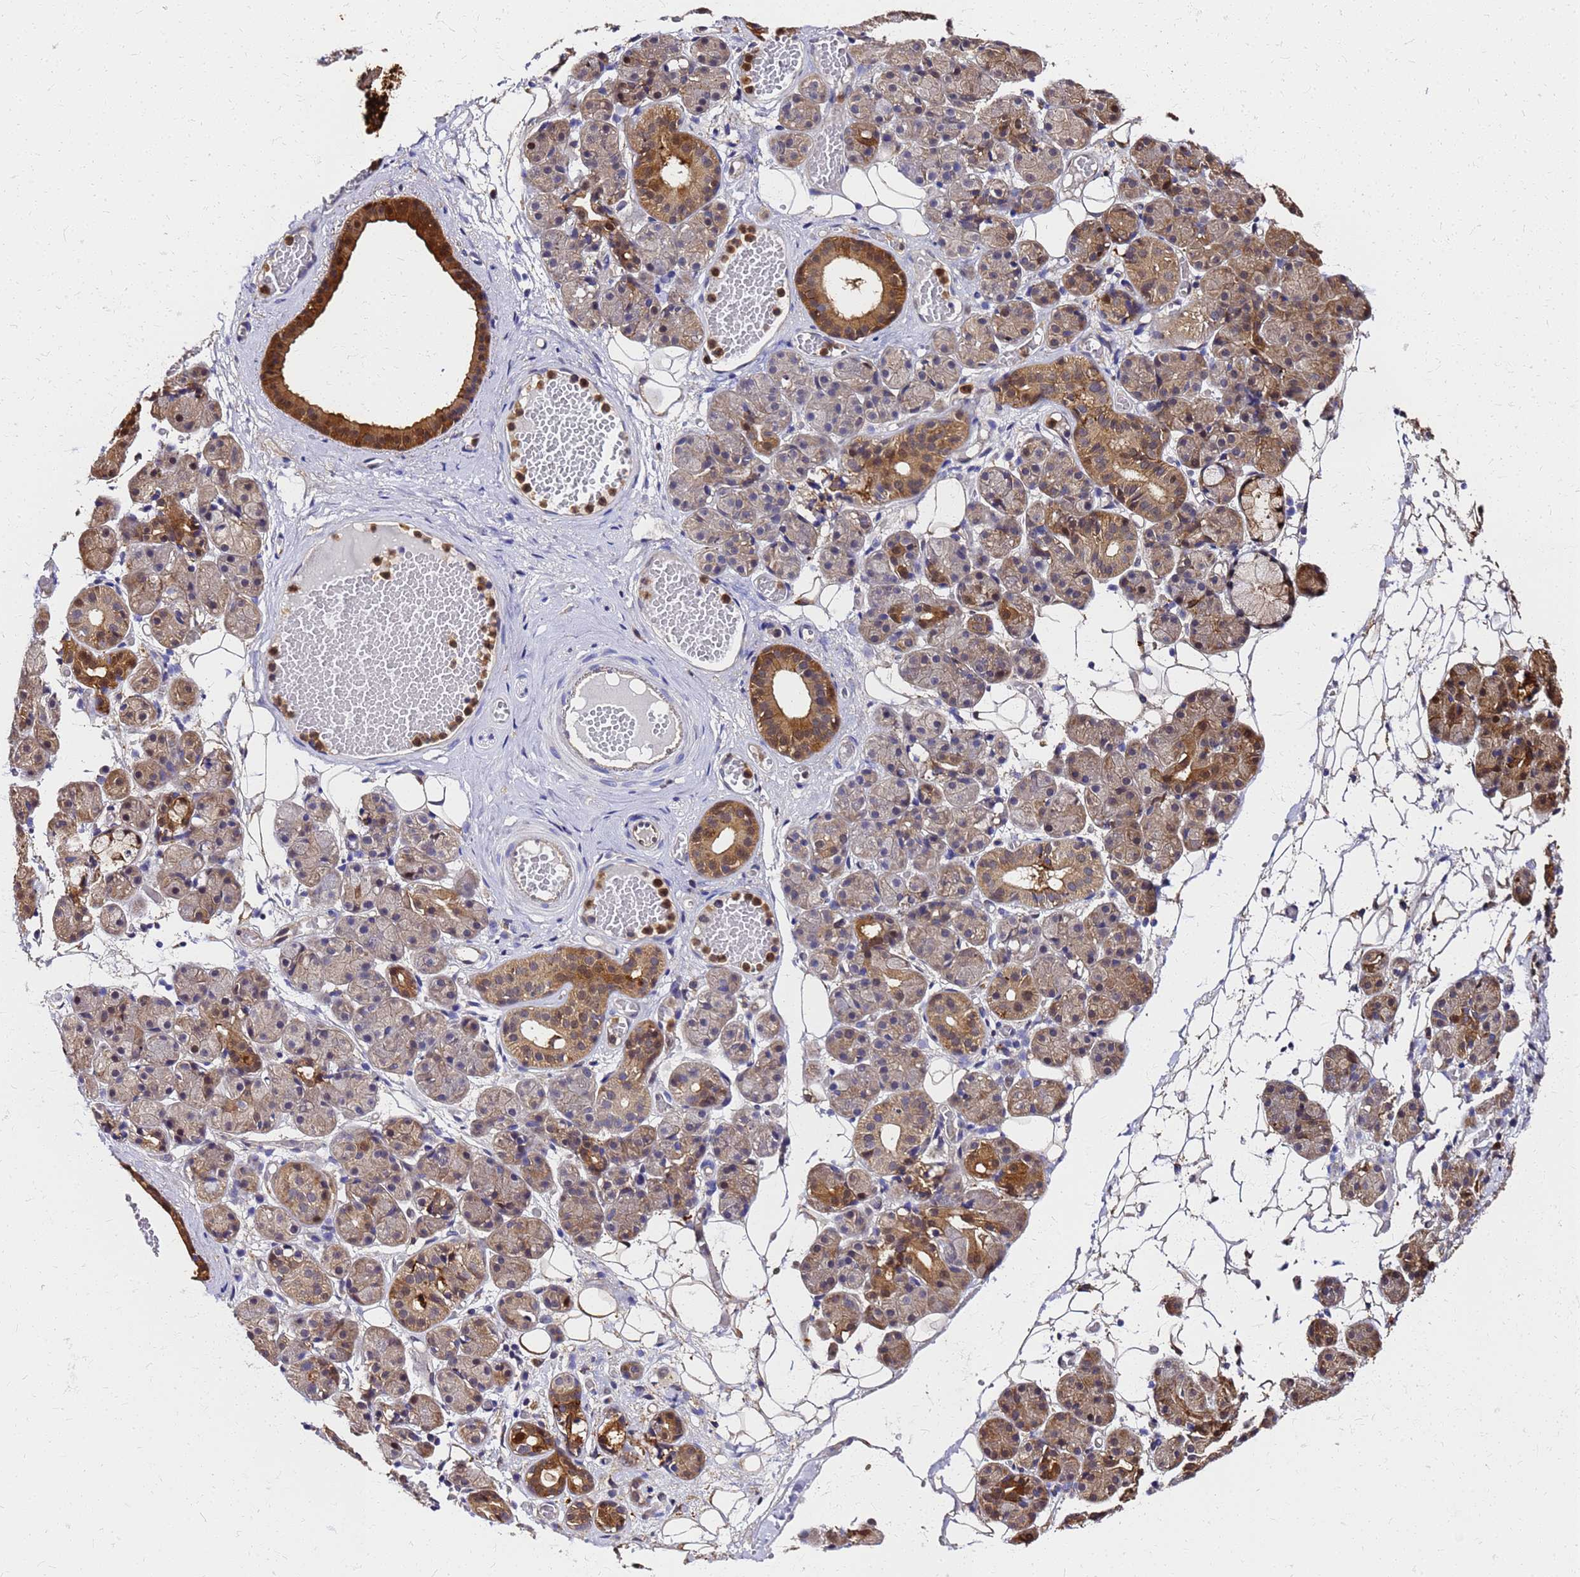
{"staining": {"intensity": "moderate", "quantity": "25%-75%", "location": "cytoplasmic/membranous,nuclear"}, "tissue": "salivary gland", "cell_type": "Glandular cells", "image_type": "normal", "snomed": [{"axis": "morphology", "description": "Normal tissue, NOS"}, {"axis": "topography", "description": "Salivary gland"}], "caption": "High-power microscopy captured an immunohistochemistry histopathology image of normal salivary gland, revealing moderate cytoplasmic/membranous,nuclear staining in about 25%-75% of glandular cells. The protein is shown in brown color, while the nuclei are stained blue.", "gene": "S100A11", "patient": {"sex": "male", "age": 63}}